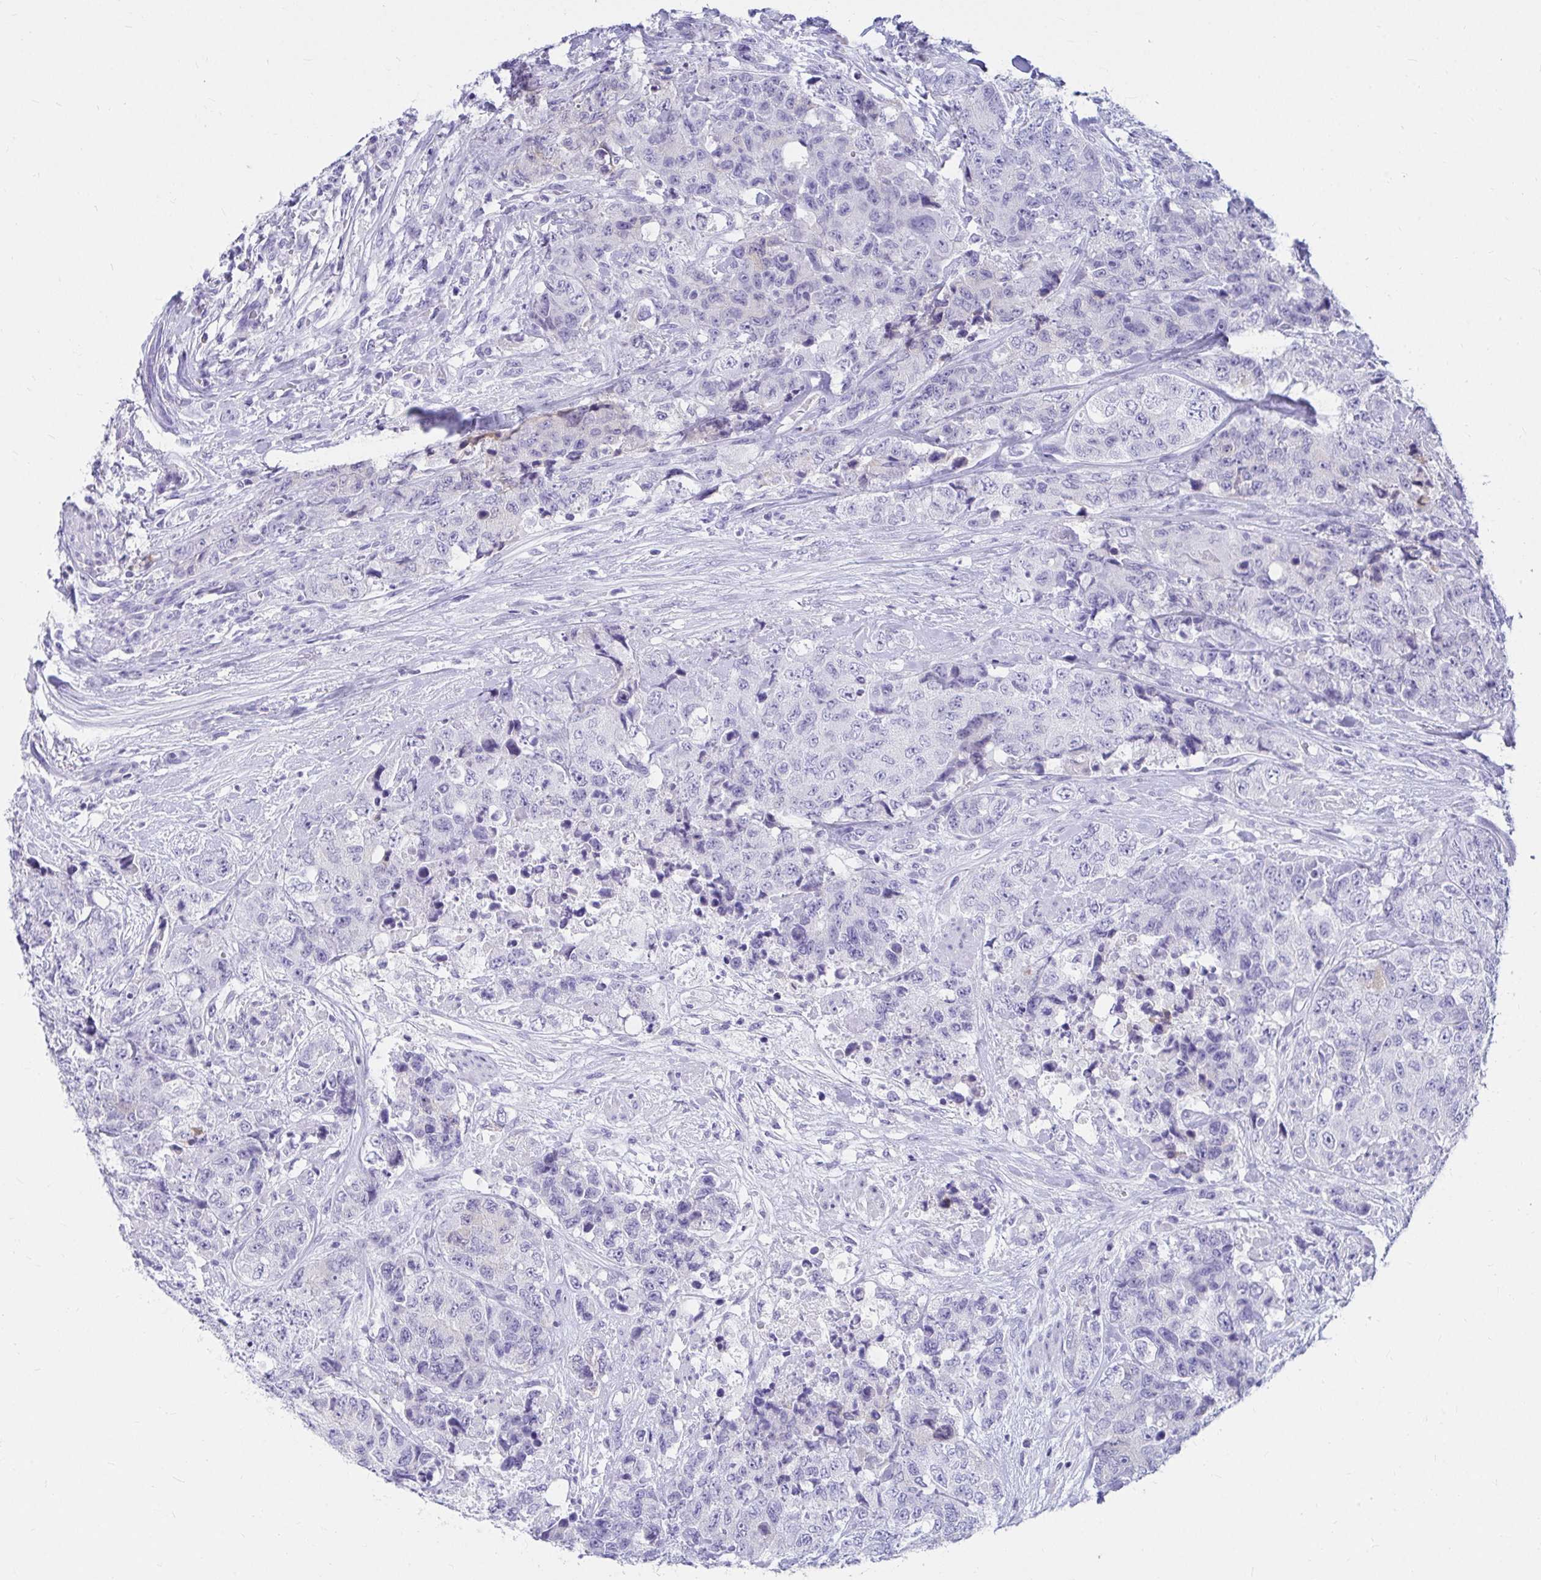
{"staining": {"intensity": "weak", "quantity": "<25%", "location": "cytoplasmic/membranous"}, "tissue": "urothelial cancer", "cell_type": "Tumor cells", "image_type": "cancer", "snomed": [{"axis": "morphology", "description": "Urothelial carcinoma, High grade"}, {"axis": "topography", "description": "Urinary bladder"}], "caption": "Immunohistochemical staining of urothelial cancer demonstrates no significant staining in tumor cells.", "gene": "DPEP3", "patient": {"sex": "female", "age": 78}}